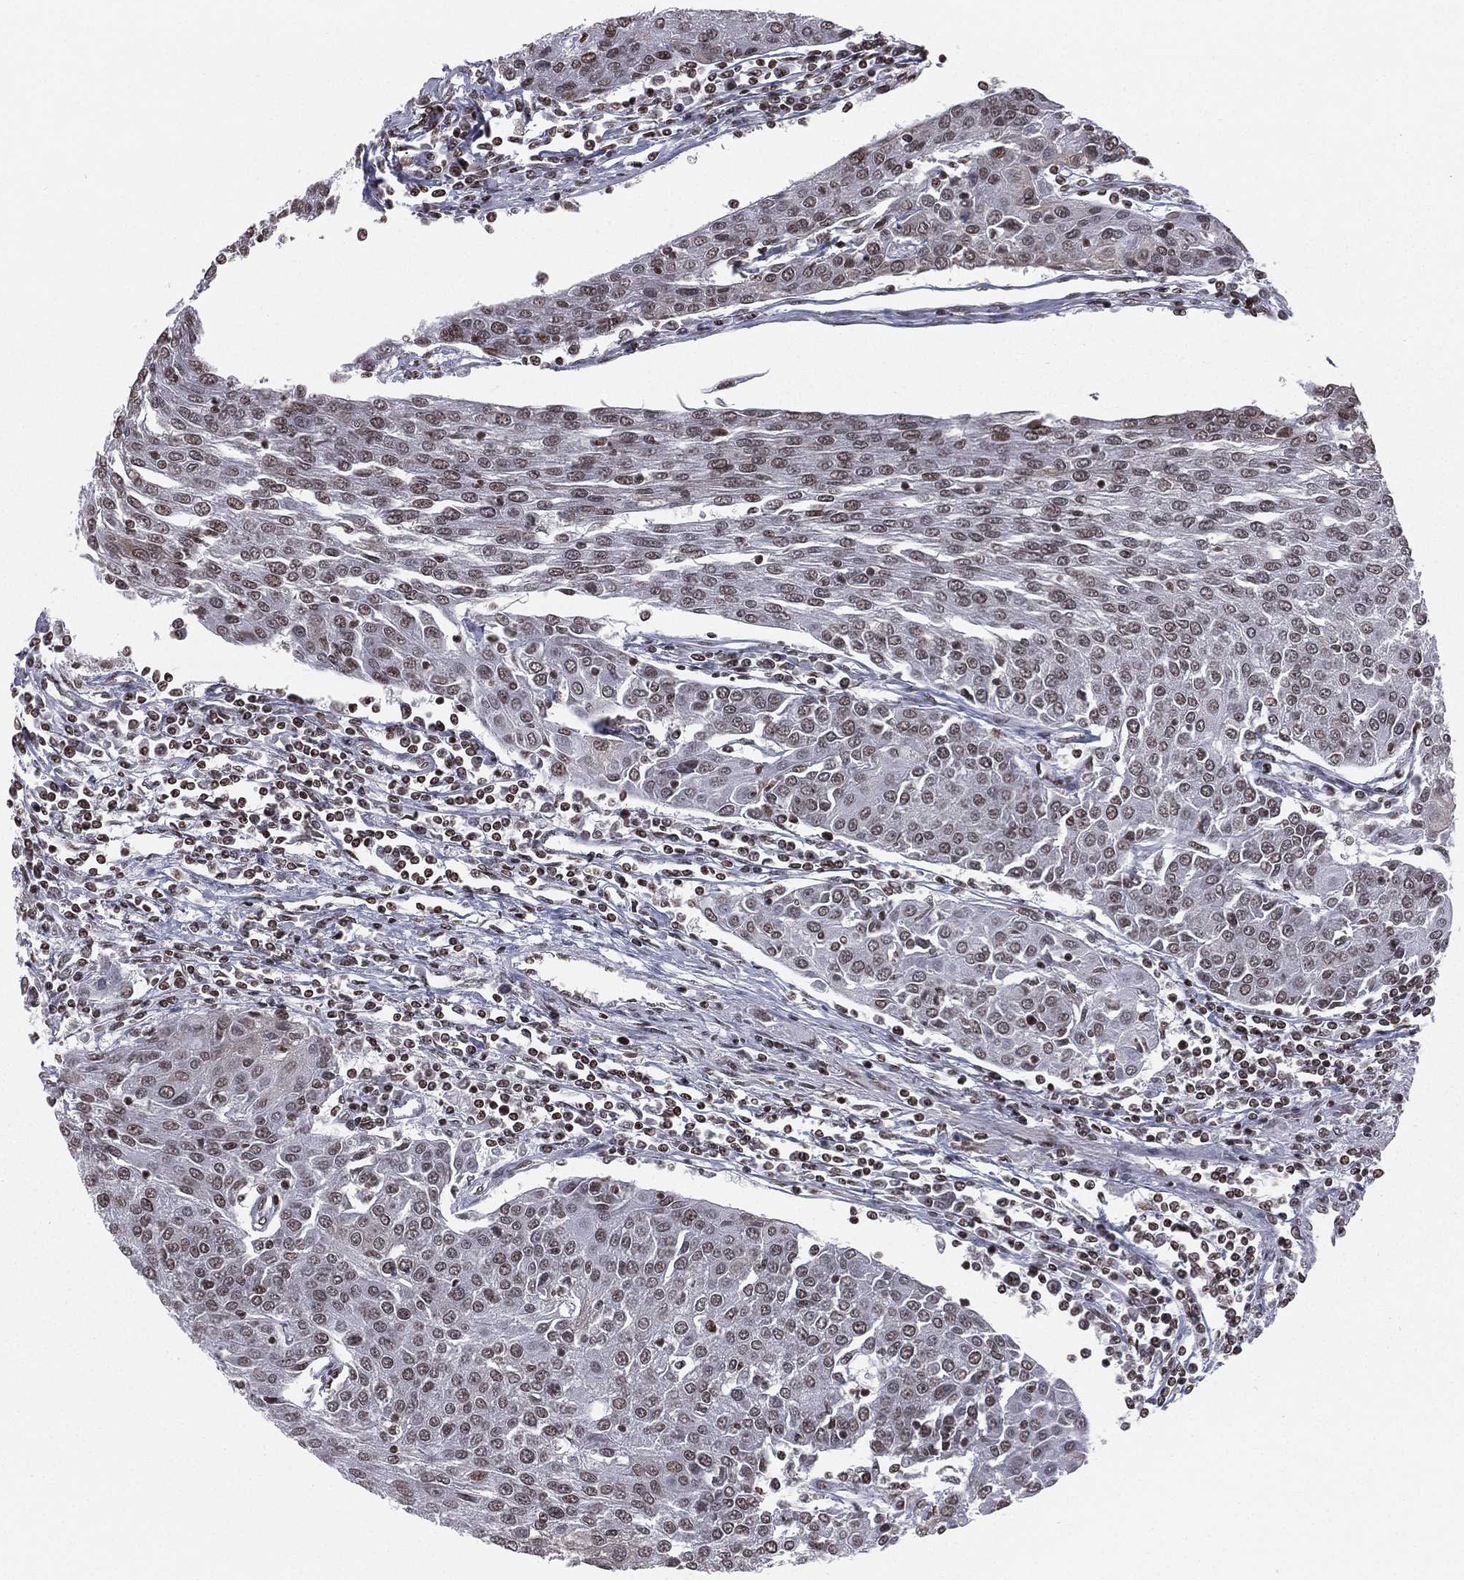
{"staining": {"intensity": "moderate", "quantity": ">75%", "location": "nuclear"}, "tissue": "urothelial cancer", "cell_type": "Tumor cells", "image_type": "cancer", "snomed": [{"axis": "morphology", "description": "Urothelial carcinoma, High grade"}, {"axis": "topography", "description": "Urinary bladder"}], "caption": "Immunohistochemistry (IHC) of human urothelial carcinoma (high-grade) displays medium levels of moderate nuclear positivity in approximately >75% of tumor cells. Immunohistochemistry (IHC) stains the protein of interest in brown and the nuclei are stained blue.", "gene": "RFX7", "patient": {"sex": "female", "age": 85}}